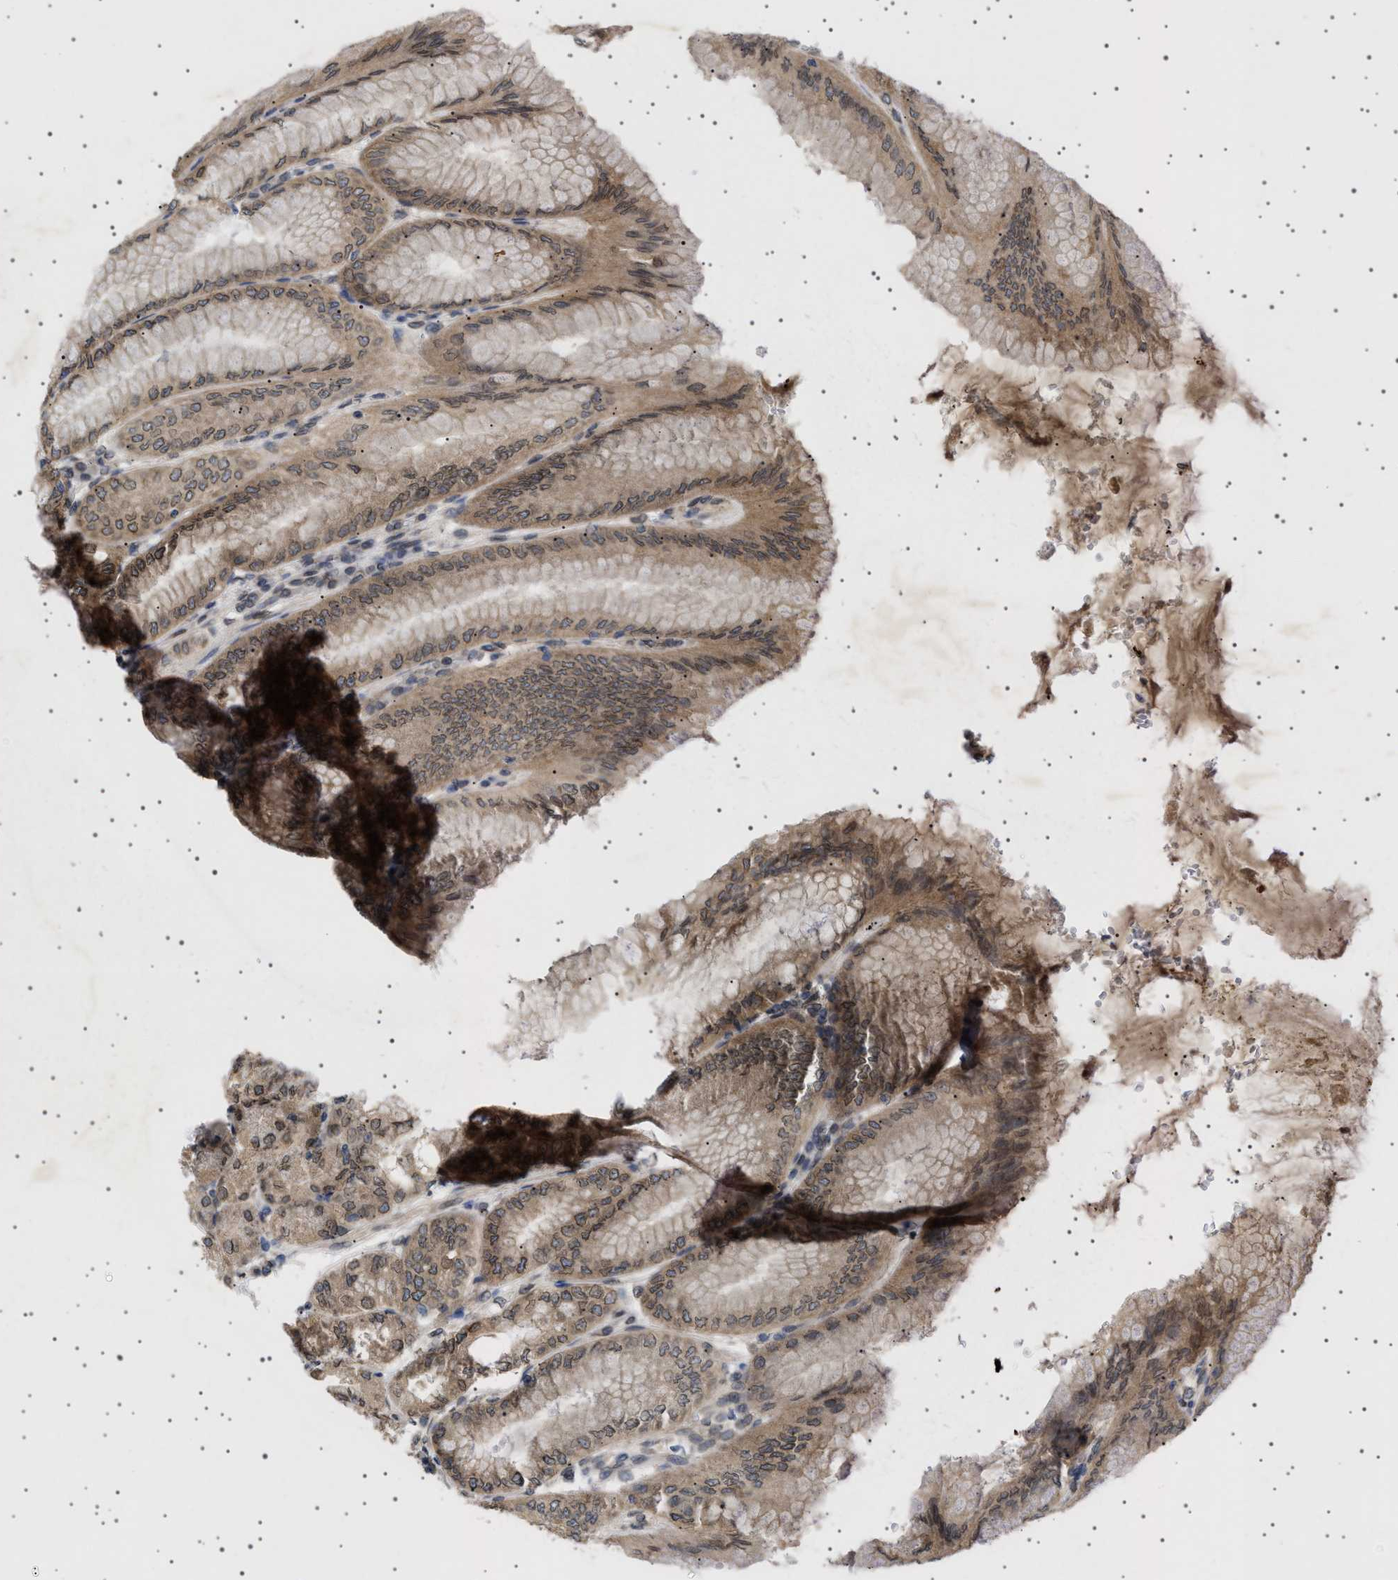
{"staining": {"intensity": "moderate", "quantity": ">75%", "location": "cytoplasmic/membranous,nuclear"}, "tissue": "stomach", "cell_type": "Glandular cells", "image_type": "normal", "snomed": [{"axis": "morphology", "description": "Normal tissue, NOS"}, {"axis": "topography", "description": "Stomach, lower"}], "caption": "Immunohistochemistry (IHC) histopathology image of normal stomach: stomach stained using immunohistochemistry shows medium levels of moderate protein expression localized specifically in the cytoplasmic/membranous,nuclear of glandular cells, appearing as a cytoplasmic/membranous,nuclear brown color.", "gene": "NUP93", "patient": {"sex": "male", "age": 71}}